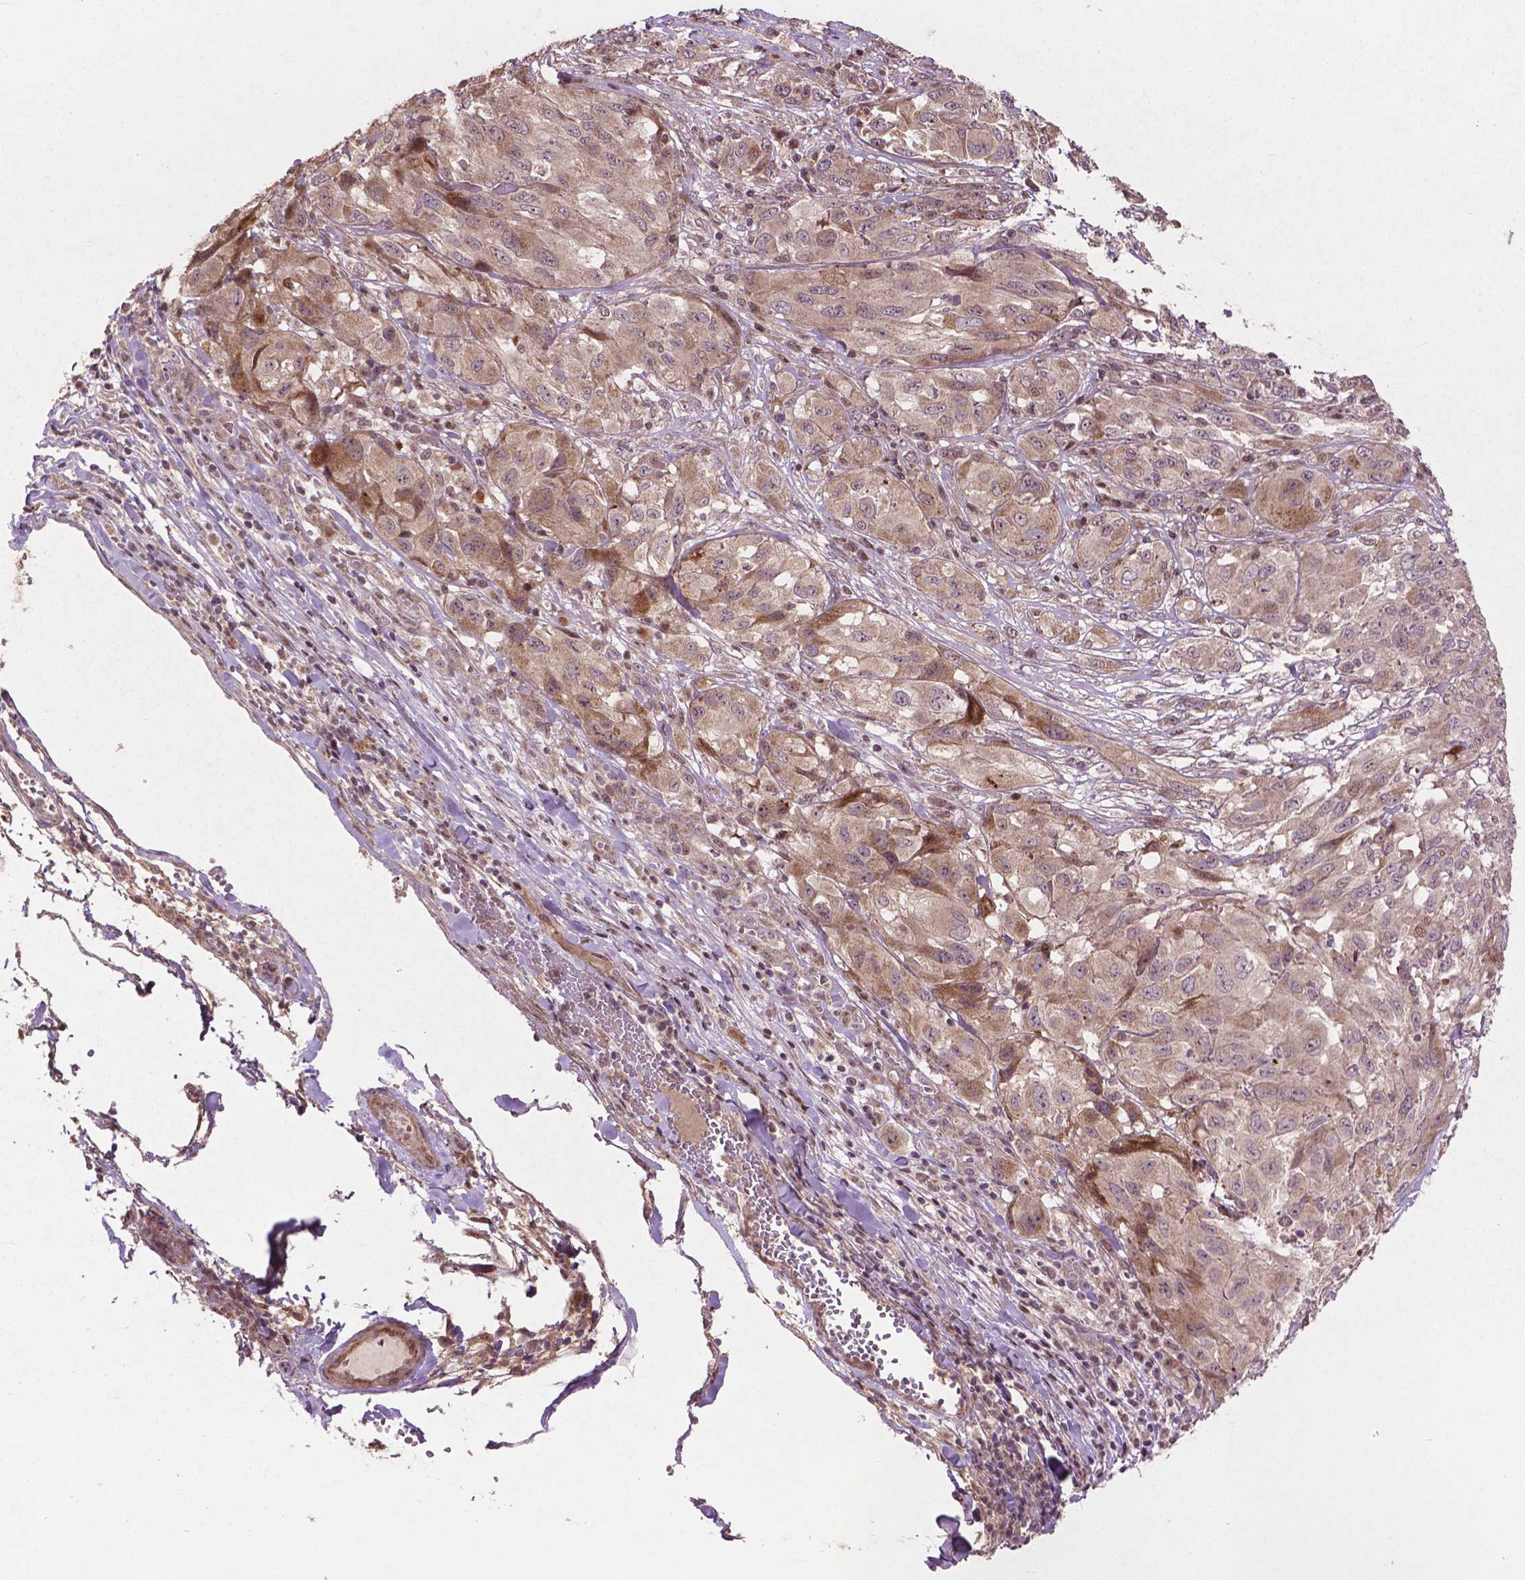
{"staining": {"intensity": "moderate", "quantity": "25%-75%", "location": "cytoplasmic/membranous"}, "tissue": "melanoma", "cell_type": "Tumor cells", "image_type": "cancer", "snomed": [{"axis": "morphology", "description": "Malignant melanoma, NOS"}, {"axis": "topography", "description": "Skin"}], "caption": "This is a histology image of immunohistochemistry (IHC) staining of melanoma, which shows moderate expression in the cytoplasmic/membranous of tumor cells.", "gene": "B3GALNT2", "patient": {"sex": "female", "age": 91}}